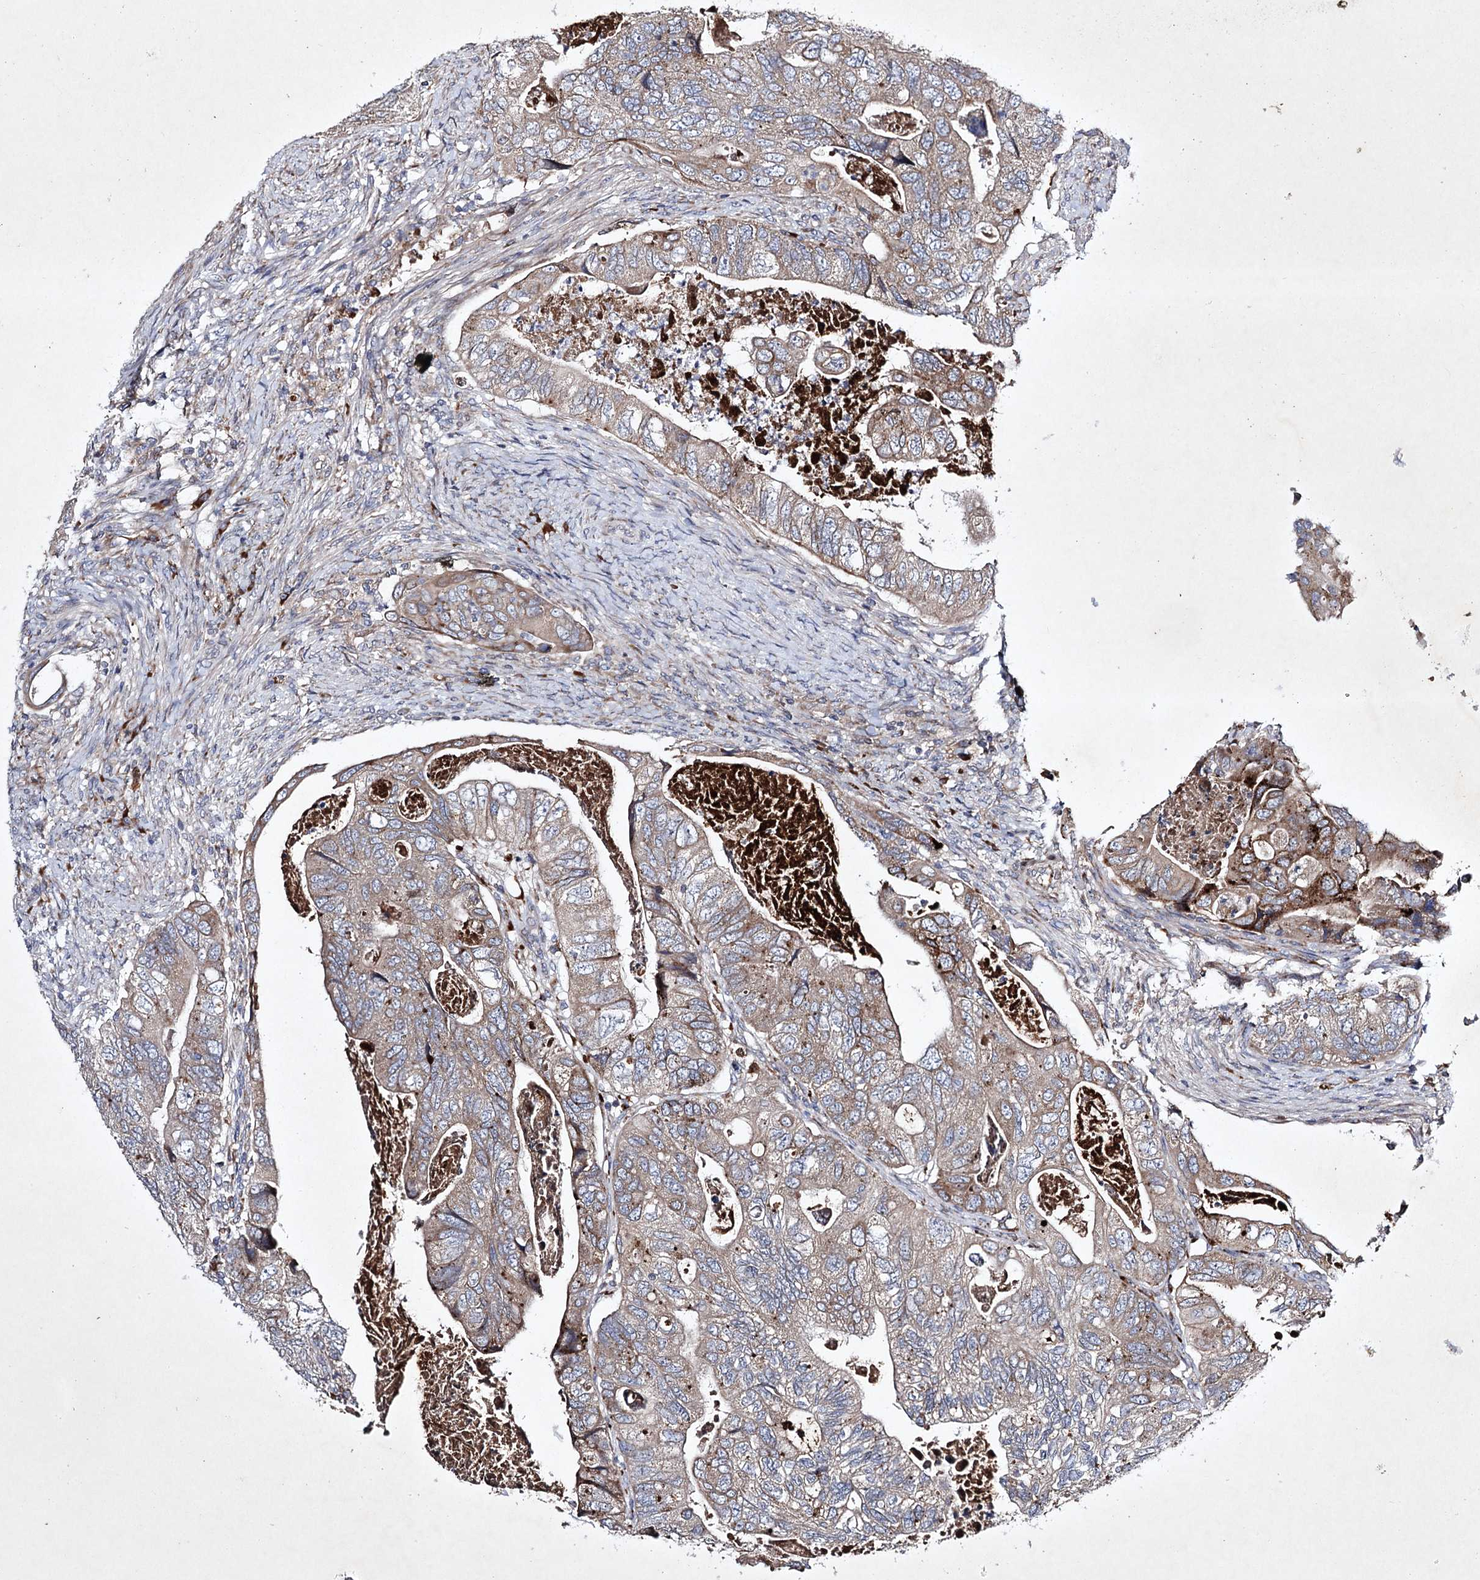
{"staining": {"intensity": "moderate", "quantity": "<25%", "location": "cytoplasmic/membranous"}, "tissue": "colorectal cancer", "cell_type": "Tumor cells", "image_type": "cancer", "snomed": [{"axis": "morphology", "description": "Adenocarcinoma, NOS"}, {"axis": "topography", "description": "Rectum"}], "caption": "Protein analysis of colorectal adenocarcinoma tissue demonstrates moderate cytoplasmic/membranous positivity in approximately <25% of tumor cells. (DAB IHC with brightfield microscopy, high magnification).", "gene": "ALG9", "patient": {"sex": "male", "age": 63}}